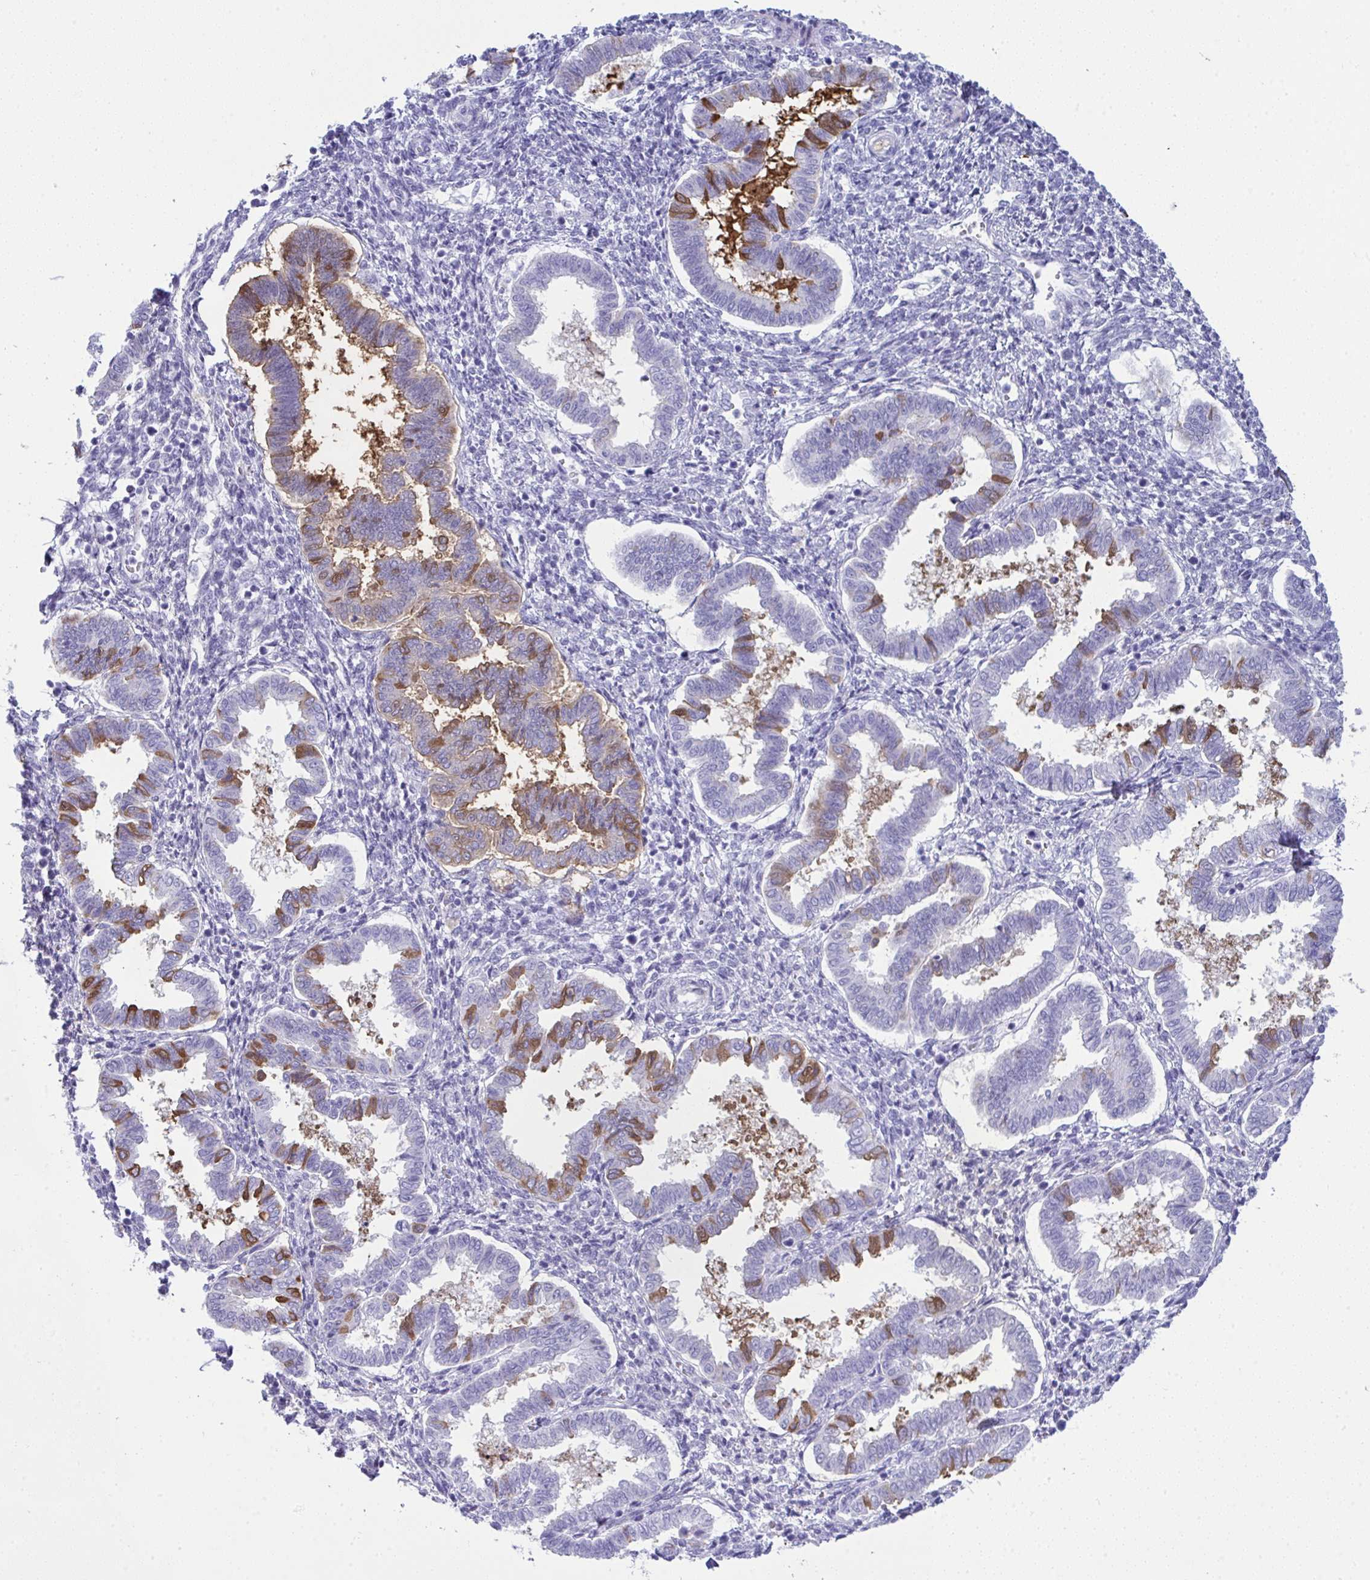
{"staining": {"intensity": "negative", "quantity": "none", "location": "none"}, "tissue": "endometrium", "cell_type": "Cells in endometrial stroma", "image_type": "normal", "snomed": [{"axis": "morphology", "description": "Normal tissue, NOS"}, {"axis": "topography", "description": "Endometrium"}], "caption": "IHC of normal endometrium shows no expression in cells in endometrial stroma. (IHC, brightfield microscopy, high magnification).", "gene": "JCHAIN", "patient": {"sex": "female", "age": 24}}